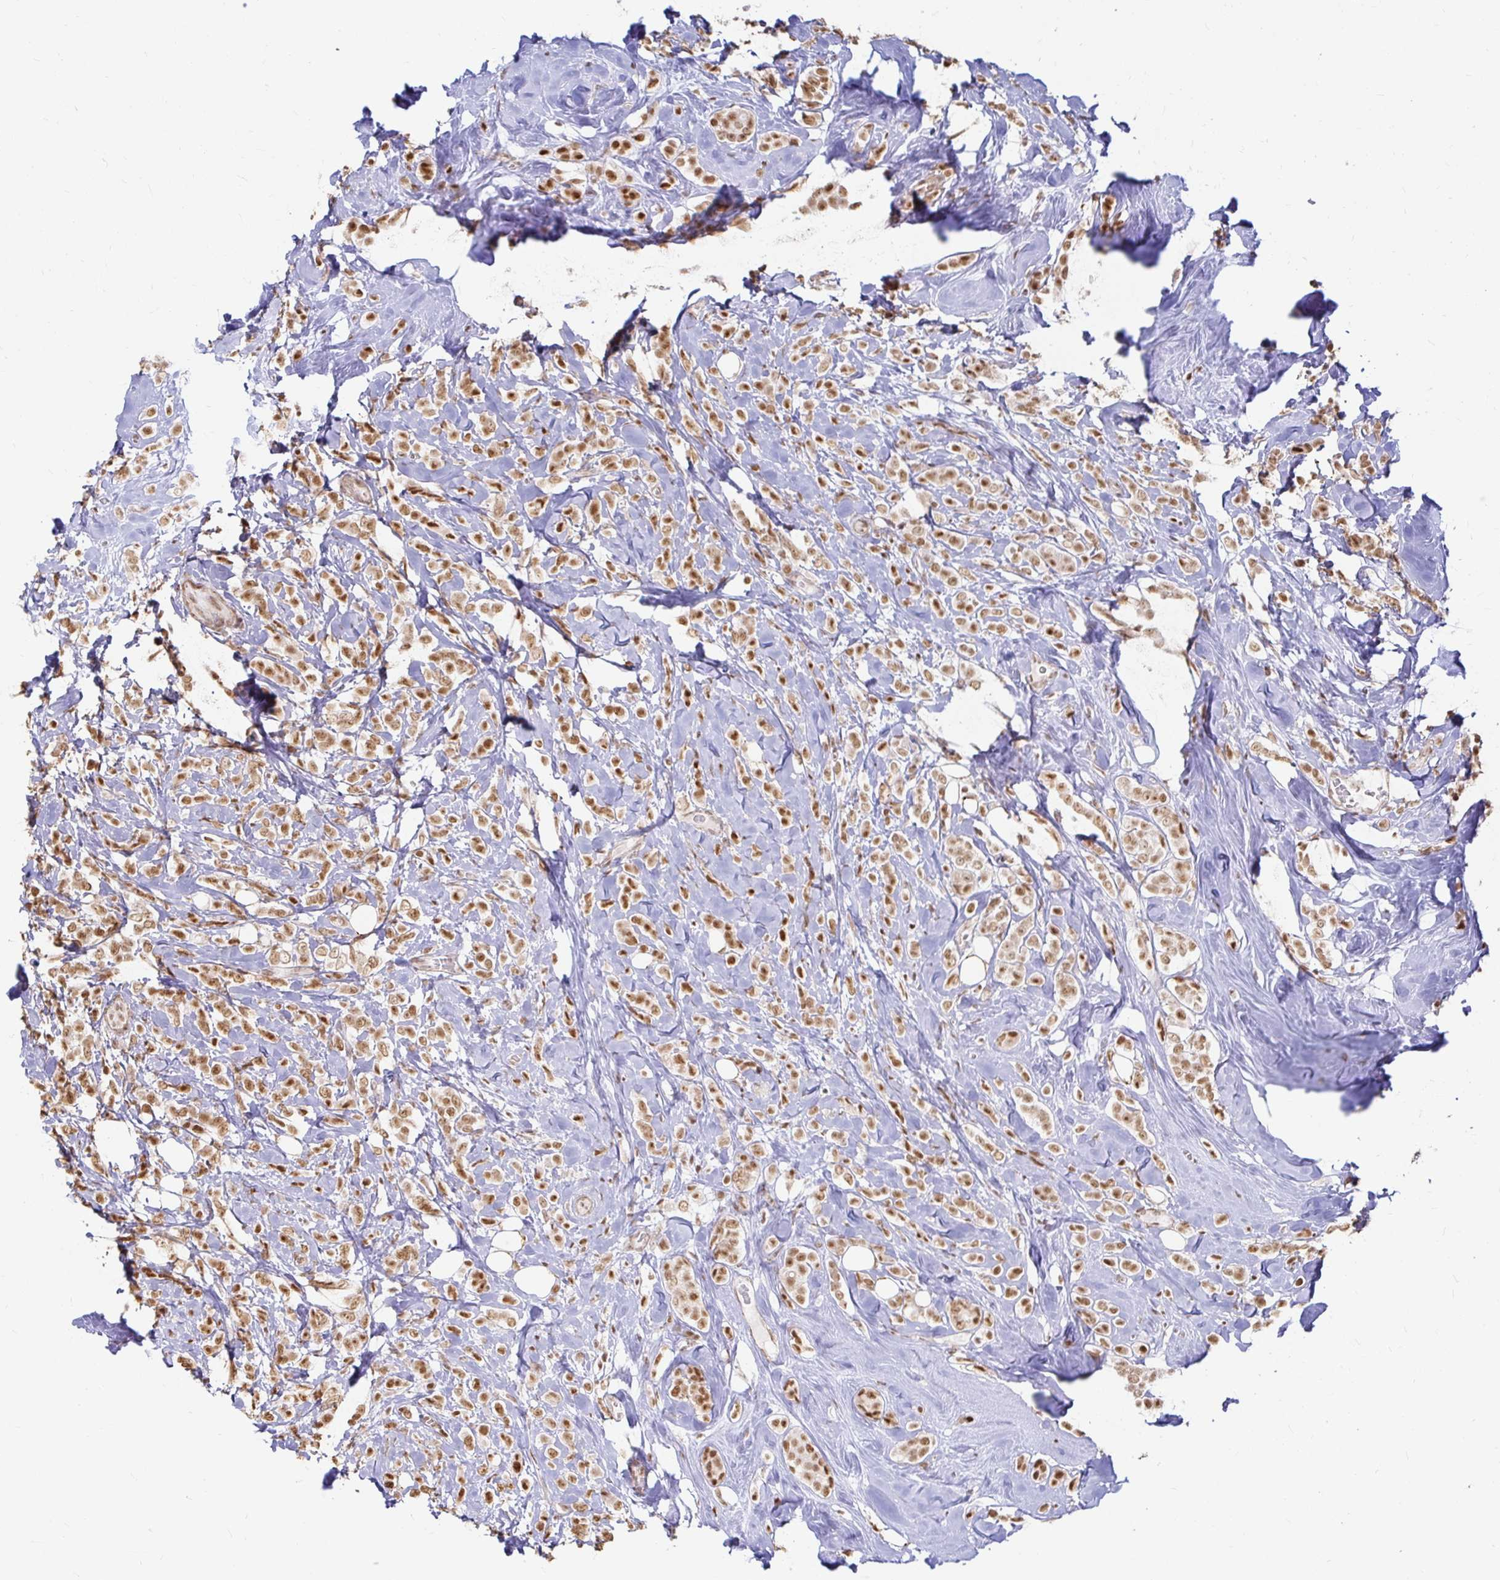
{"staining": {"intensity": "moderate", "quantity": ">75%", "location": "nuclear"}, "tissue": "breast cancer", "cell_type": "Tumor cells", "image_type": "cancer", "snomed": [{"axis": "morphology", "description": "Lobular carcinoma"}, {"axis": "topography", "description": "Breast"}], "caption": "Breast cancer (lobular carcinoma) stained with DAB (3,3'-diaminobenzidine) immunohistochemistry (IHC) reveals medium levels of moderate nuclear staining in about >75% of tumor cells. The protein is shown in brown color, while the nuclei are stained blue.", "gene": "HNRNPU", "patient": {"sex": "female", "age": 49}}